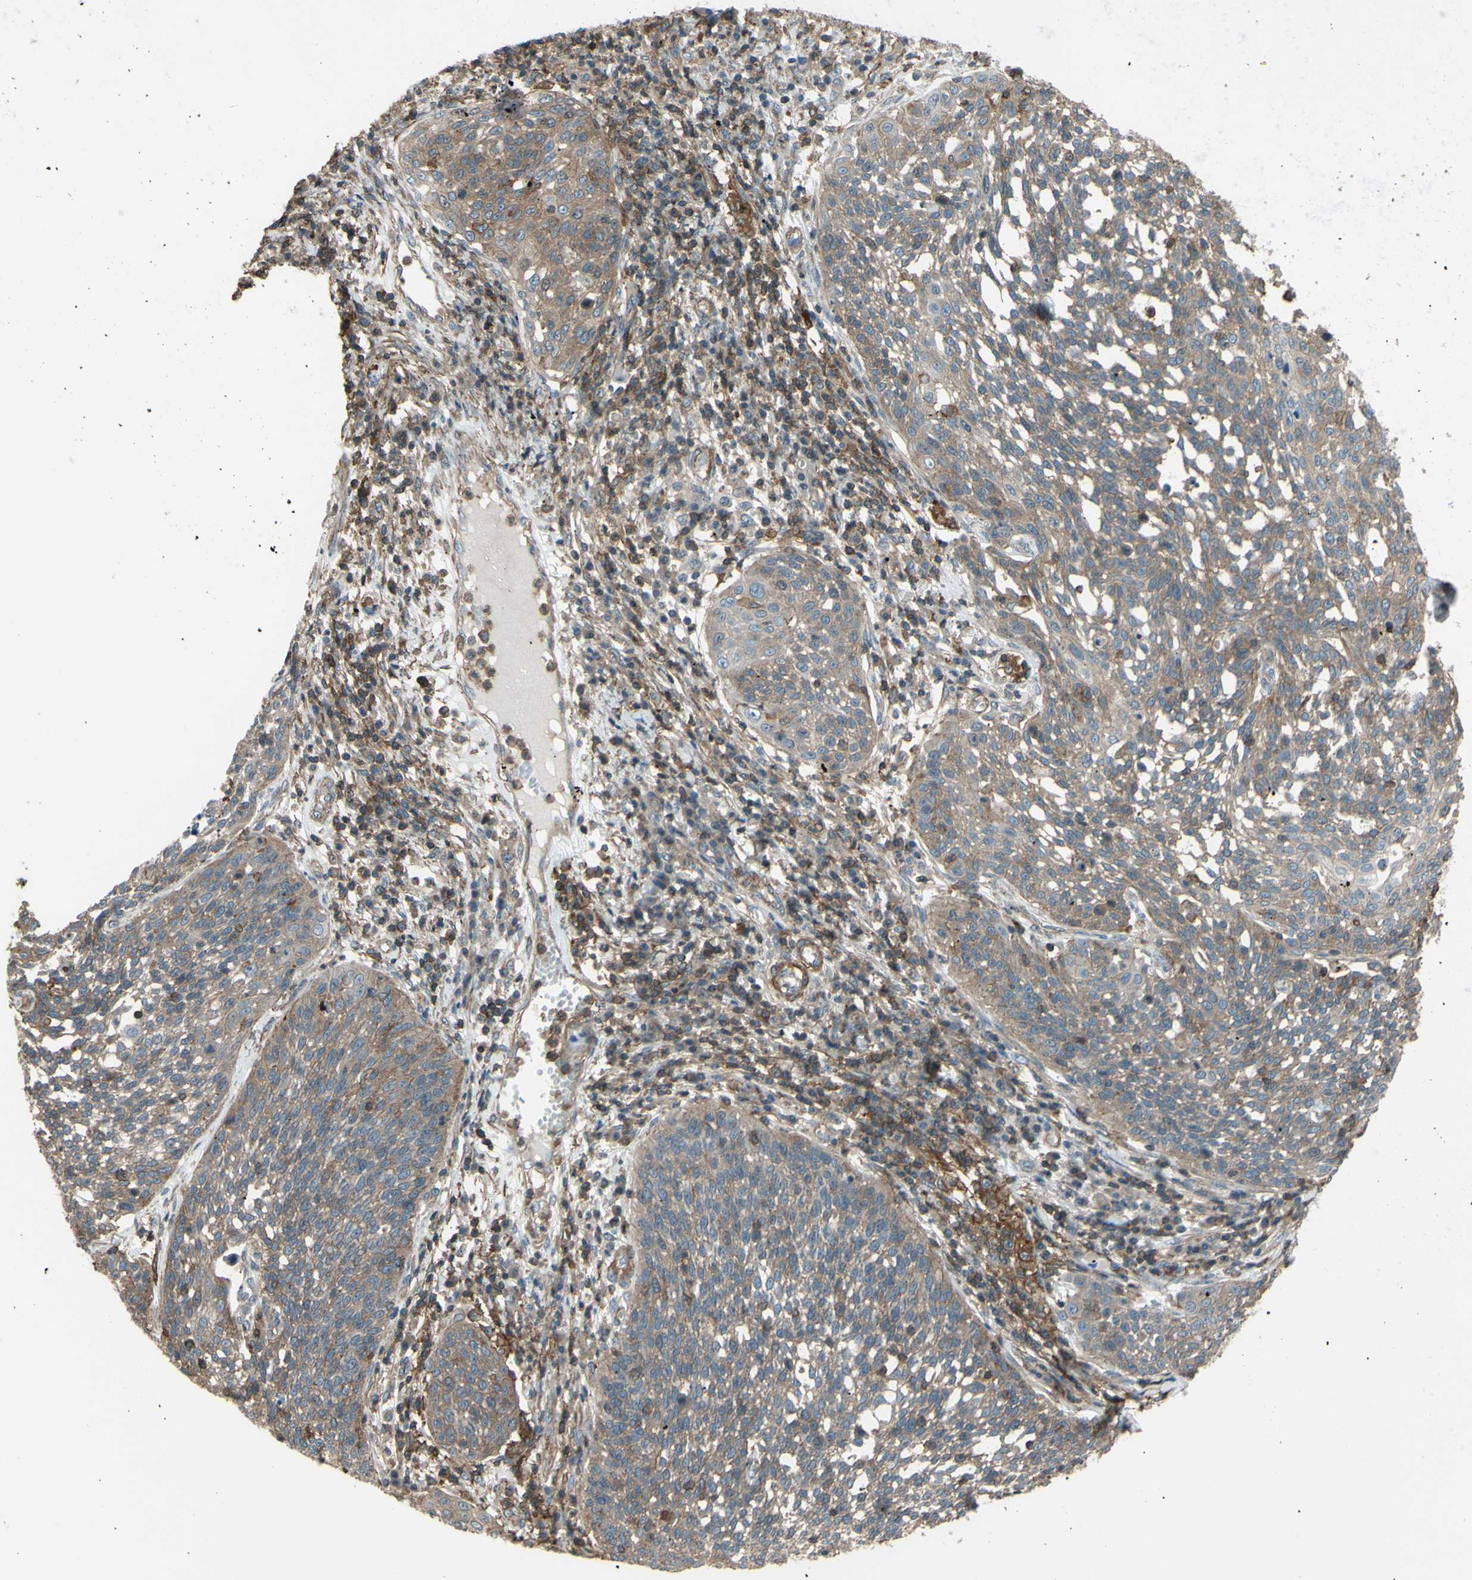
{"staining": {"intensity": "moderate", "quantity": ">75%", "location": "cytoplasmic/membranous"}, "tissue": "cervical cancer", "cell_type": "Tumor cells", "image_type": "cancer", "snomed": [{"axis": "morphology", "description": "Squamous cell carcinoma, NOS"}, {"axis": "topography", "description": "Cervix"}], "caption": "High-power microscopy captured an immunohistochemistry (IHC) micrograph of squamous cell carcinoma (cervical), revealing moderate cytoplasmic/membranous staining in about >75% of tumor cells. The staining was performed using DAB (3,3'-diaminobenzidine) to visualize the protein expression in brown, while the nuclei were stained in blue with hematoxylin (Magnification: 20x).", "gene": "ADD3", "patient": {"sex": "female", "age": 34}}